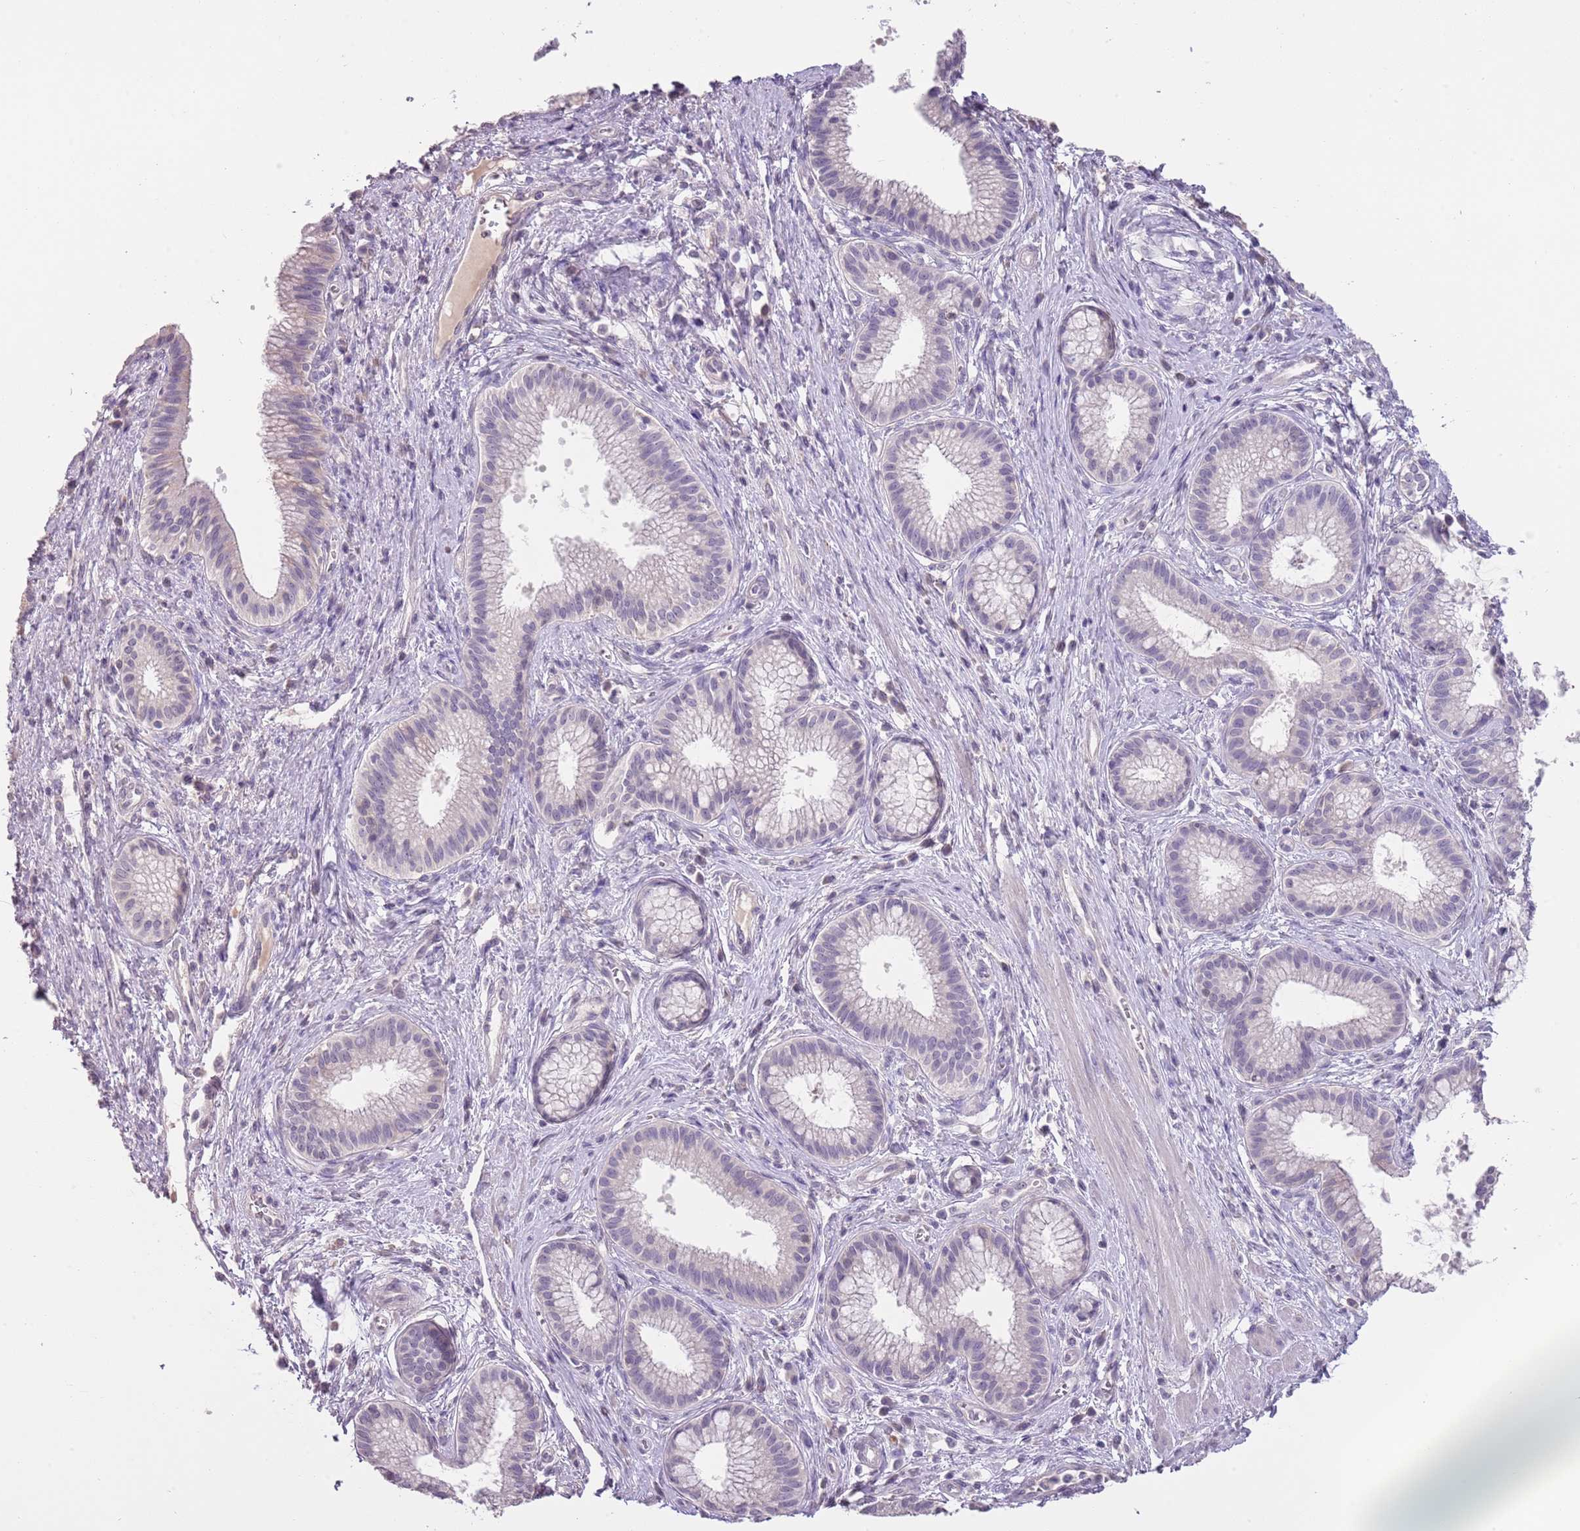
{"staining": {"intensity": "negative", "quantity": "none", "location": "none"}, "tissue": "pancreatic cancer", "cell_type": "Tumor cells", "image_type": "cancer", "snomed": [{"axis": "morphology", "description": "Adenocarcinoma, NOS"}, {"axis": "topography", "description": "Pancreas"}], "caption": "The immunohistochemistry (IHC) histopathology image has no significant positivity in tumor cells of pancreatic cancer (adenocarcinoma) tissue. (IHC, brightfield microscopy, high magnification).", "gene": "SLC35E3", "patient": {"sex": "male", "age": 72}}